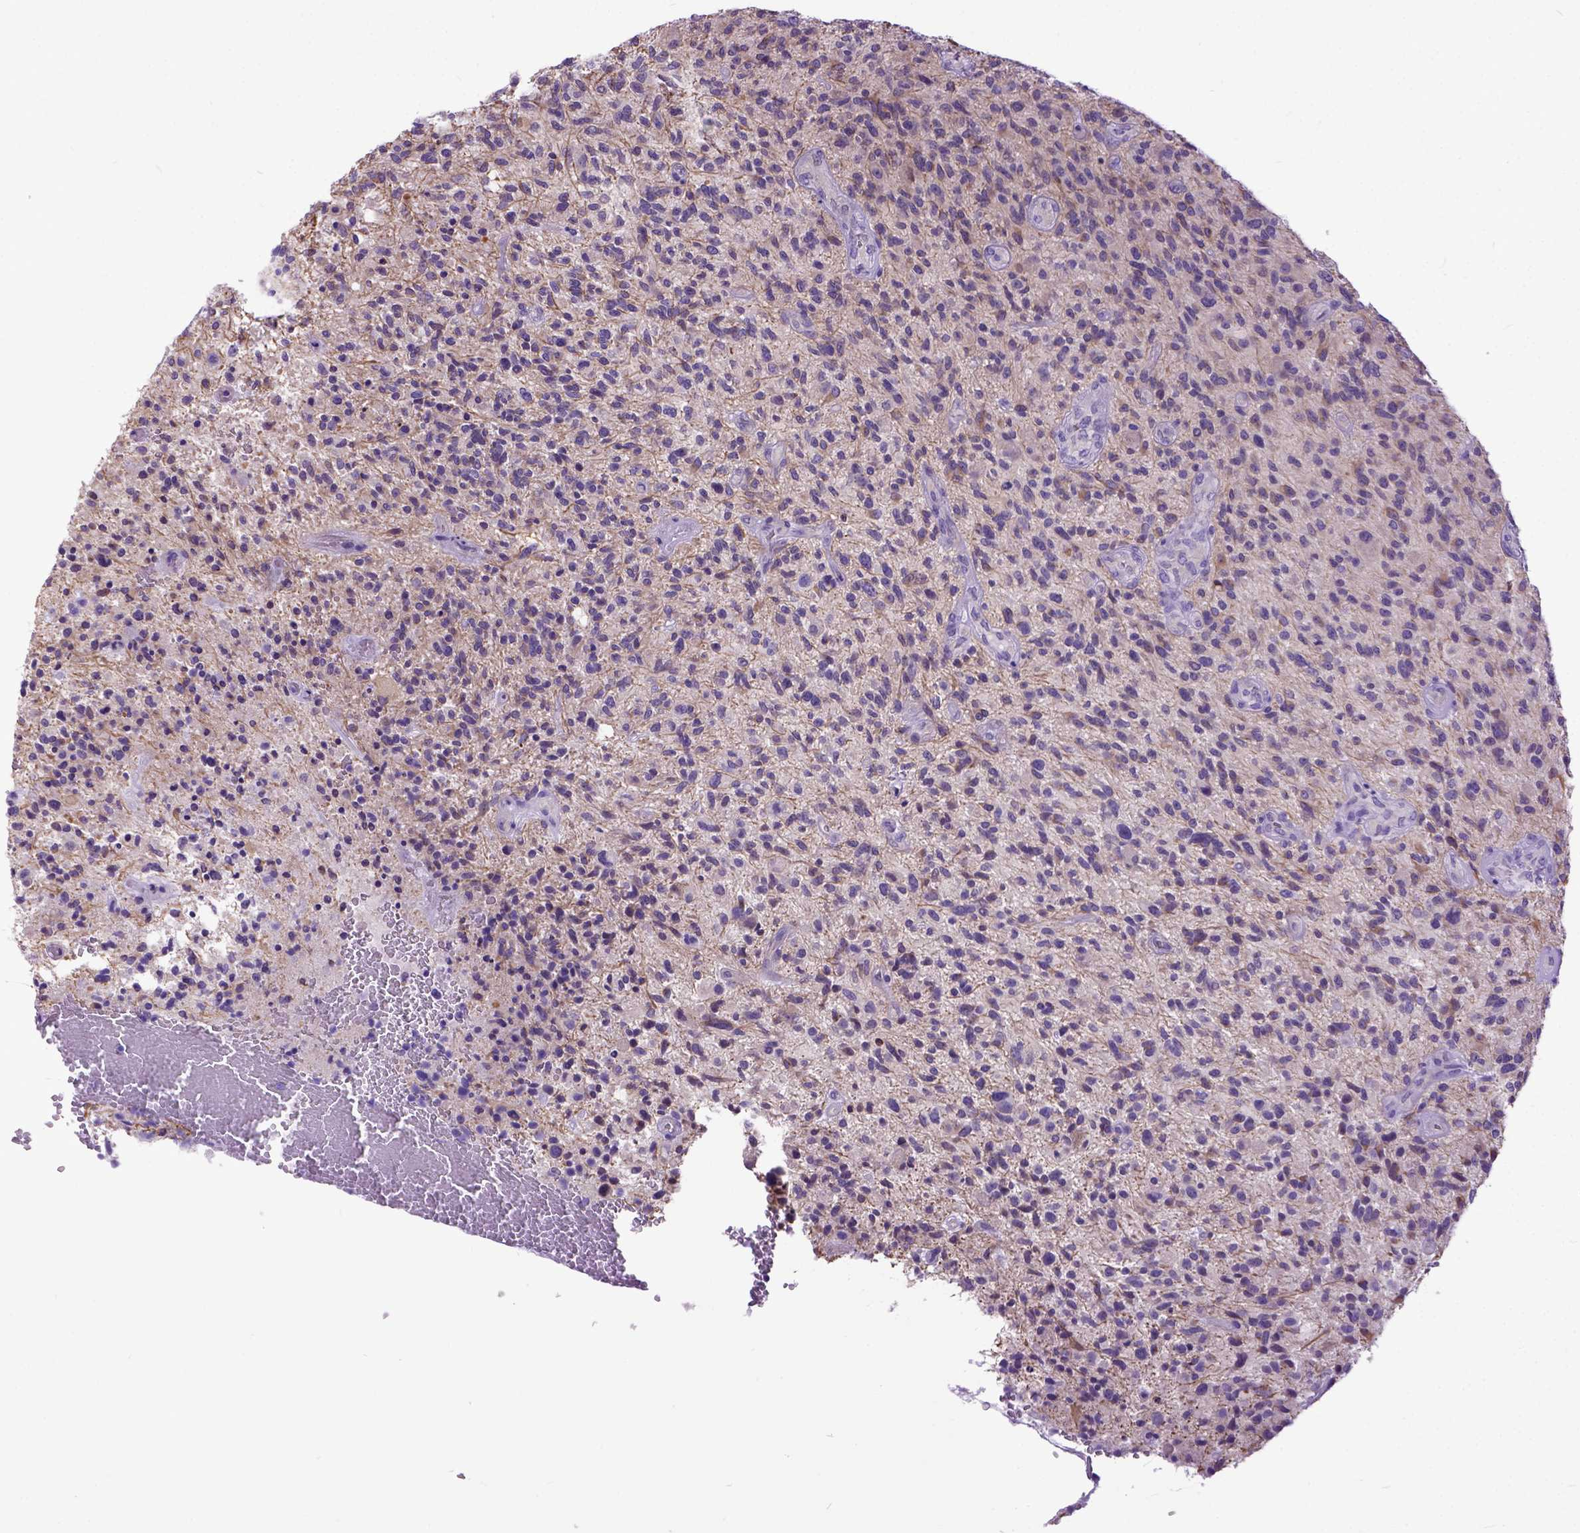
{"staining": {"intensity": "weak", "quantity": "<25%", "location": "cytoplasmic/membranous"}, "tissue": "glioma", "cell_type": "Tumor cells", "image_type": "cancer", "snomed": [{"axis": "morphology", "description": "Glioma, malignant, High grade"}, {"axis": "topography", "description": "Brain"}], "caption": "IHC micrograph of neoplastic tissue: glioma stained with DAB displays no significant protein expression in tumor cells.", "gene": "NEK5", "patient": {"sex": "male", "age": 47}}